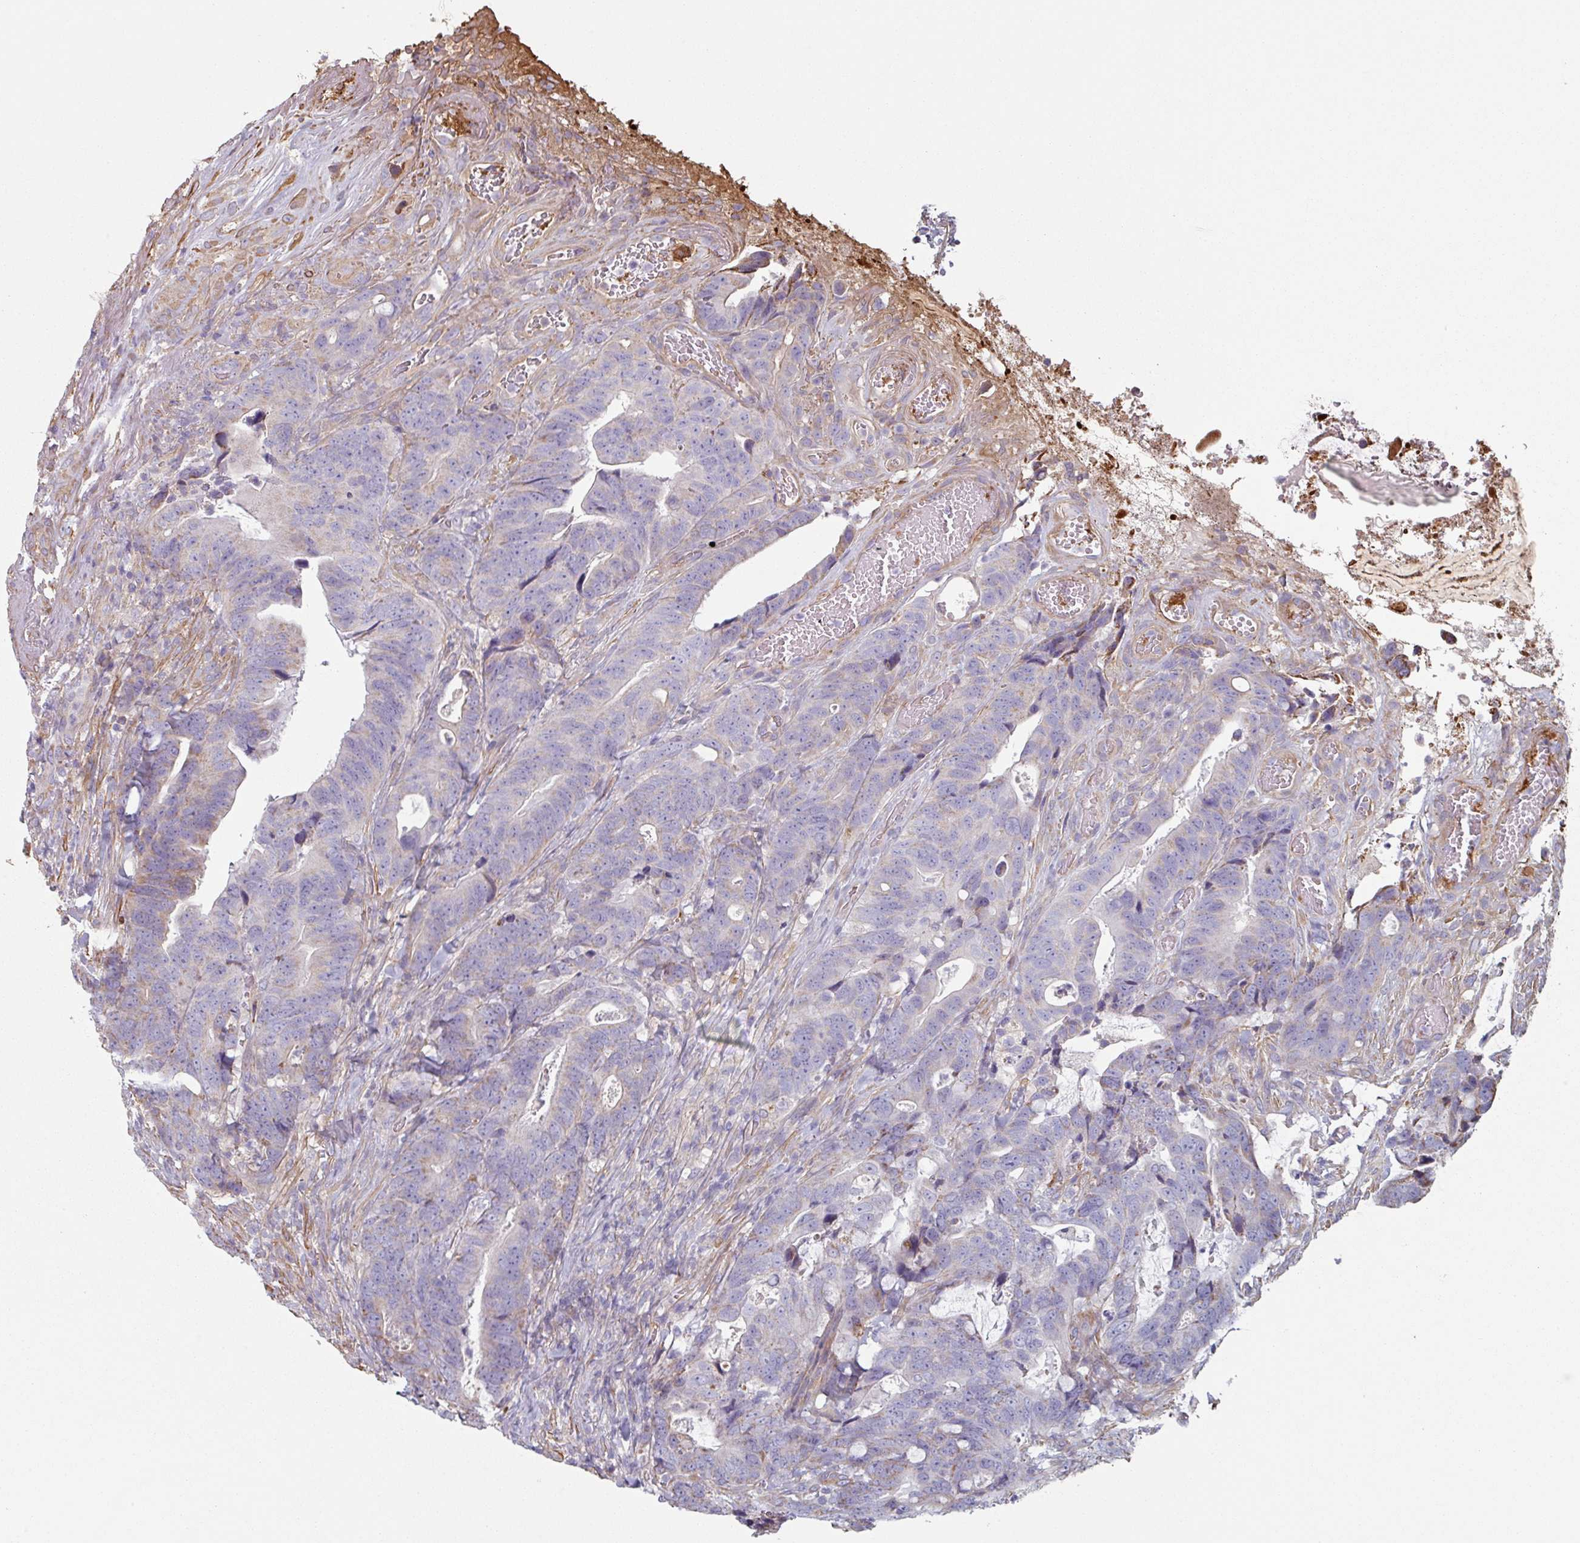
{"staining": {"intensity": "negative", "quantity": "none", "location": "none"}, "tissue": "colorectal cancer", "cell_type": "Tumor cells", "image_type": "cancer", "snomed": [{"axis": "morphology", "description": "Adenocarcinoma, NOS"}, {"axis": "topography", "description": "Colon"}], "caption": "This histopathology image is of colorectal cancer (adenocarcinoma) stained with IHC to label a protein in brown with the nuclei are counter-stained blue. There is no expression in tumor cells. Nuclei are stained in blue.", "gene": "GSTA4", "patient": {"sex": "female", "age": 82}}